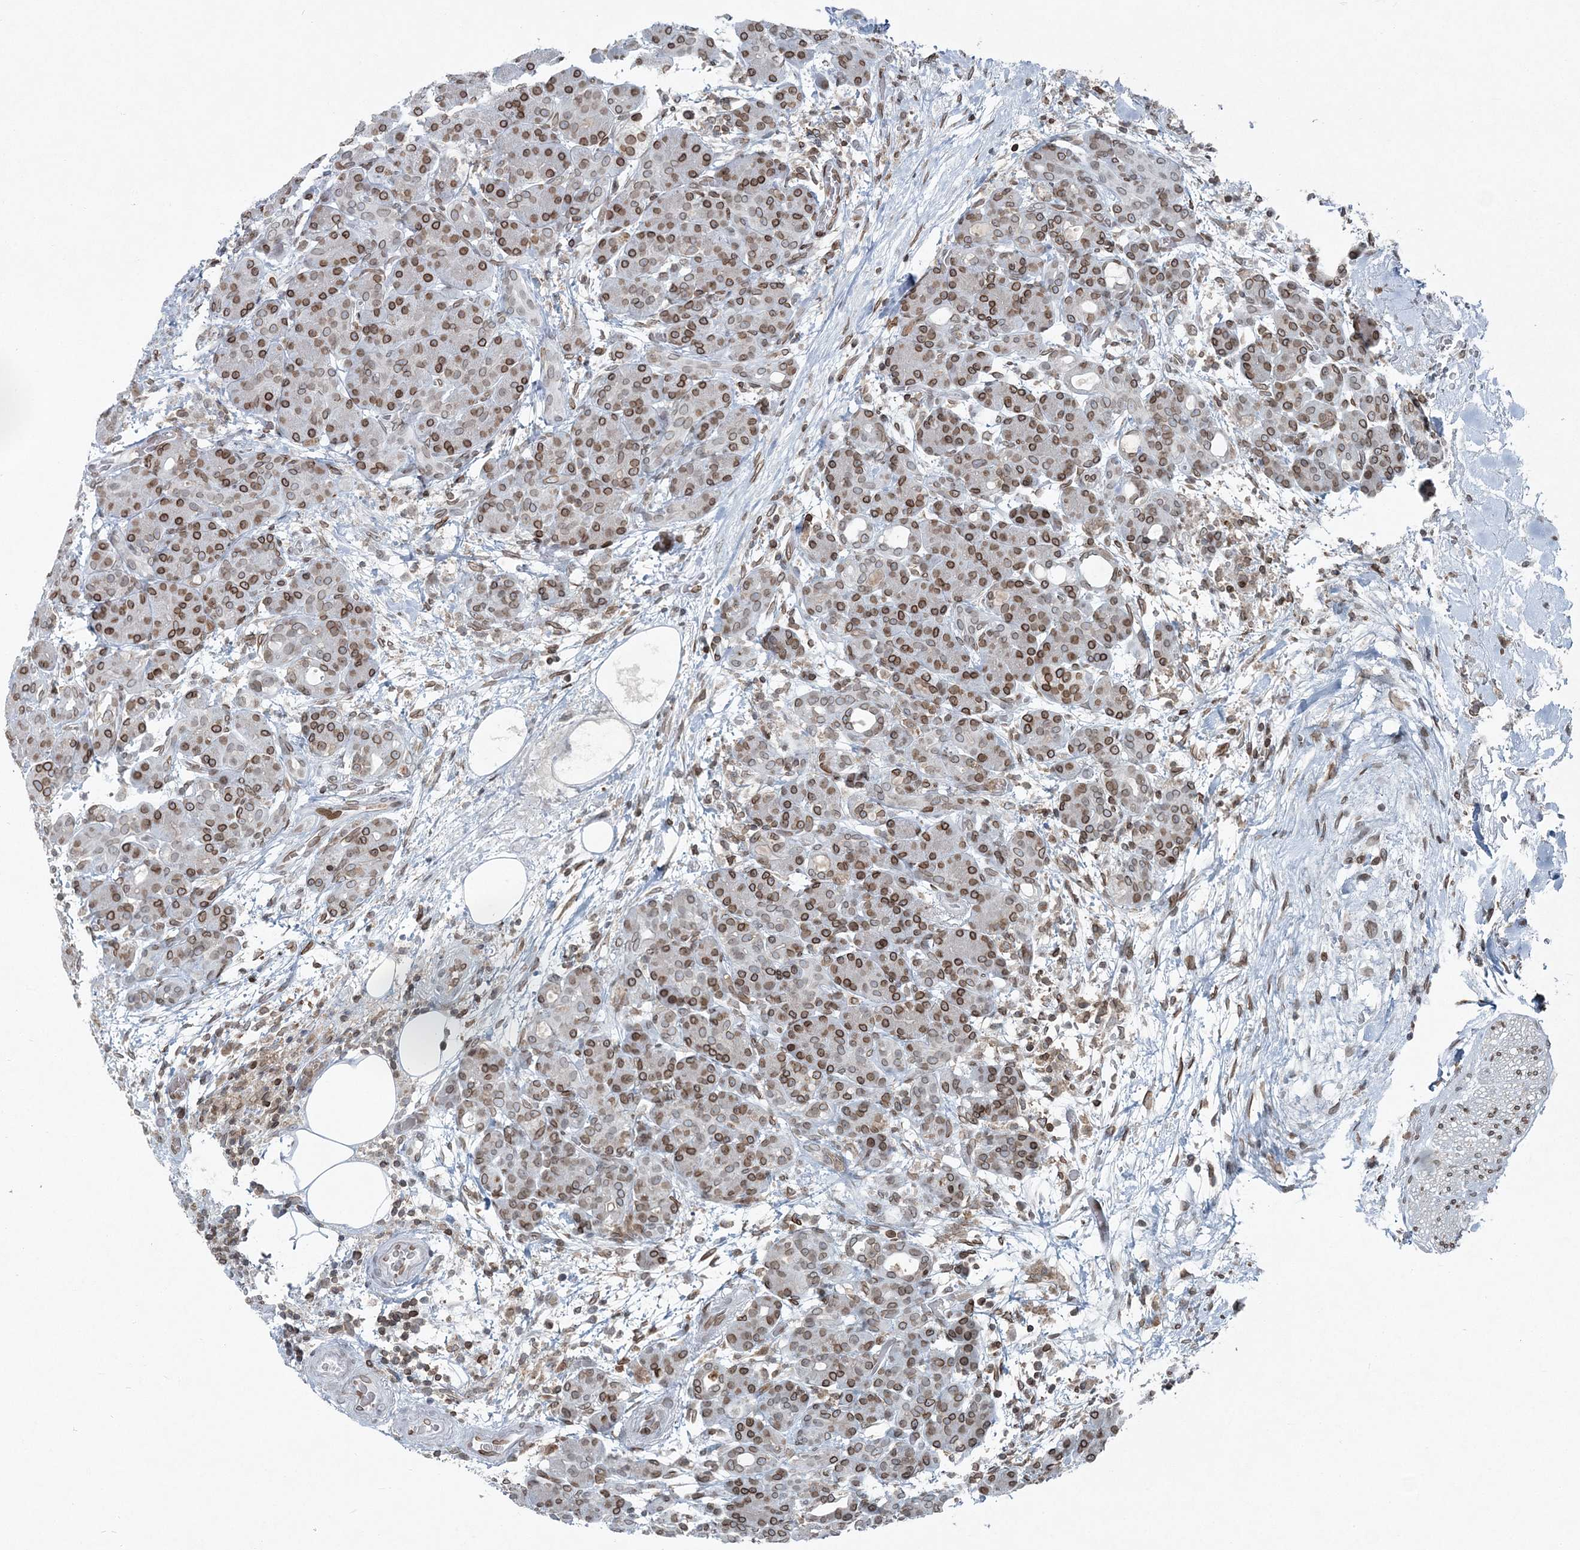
{"staining": {"intensity": "moderate", "quantity": ">75%", "location": "cytoplasmic/membranous,nuclear"}, "tissue": "pancreas", "cell_type": "Exocrine glandular cells", "image_type": "normal", "snomed": [{"axis": "morphology", "description": "Normal tissue, NOS"}, {"axis": "topography", "description": "Pancreas"}], "caption": "Exocrine glandular cells exhibit moderate cytoplasmic/membranous,nuclear positivity in approximately >75% of cells in unremarkable pancreas.", "gene": "GJD4", "patient": {"sex": "male", "age": 63}}